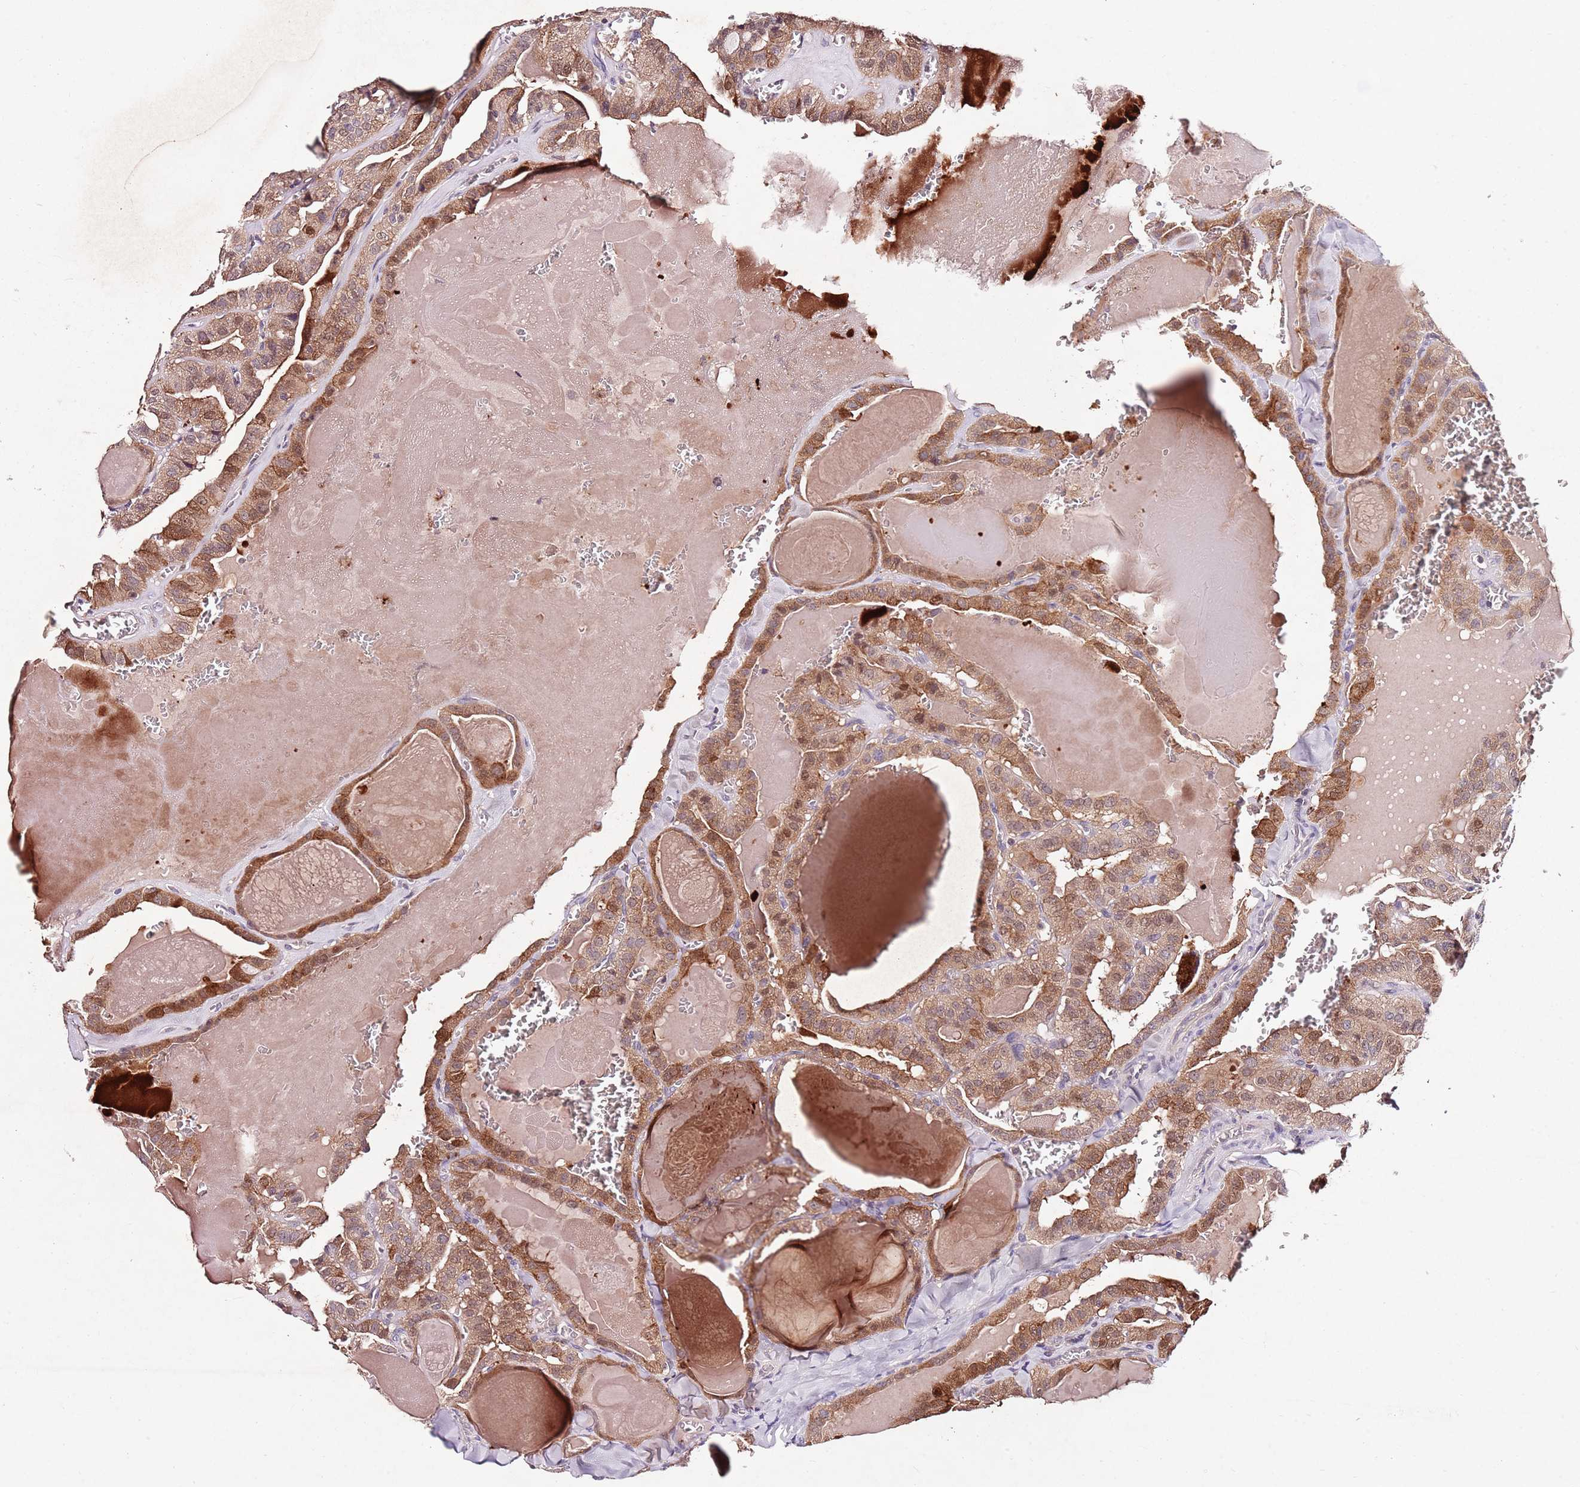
{"staining": {"intensity": "moderate", "quantity": ">75%", "location": "cytoplasmic/membranous,nuclear"}, "tissue": "thyroid cancer", "cell_type": "Tumor cells", "image_type": "cancer", "snomed": [{"axis": "morphology", "description": "Papillary adenocarcinoma, NOS"}, {"axis": "topography", "description": "Thyroid gland"}], "caption": "Moderate cytoplasmic/membranous and nuclear positivity is identified in about >75% of tumor cells in thyroid cancer (papillary adenocarcinoma).", "gene": "NRDE2", "patient": {"sex": "male", "age": 52}}